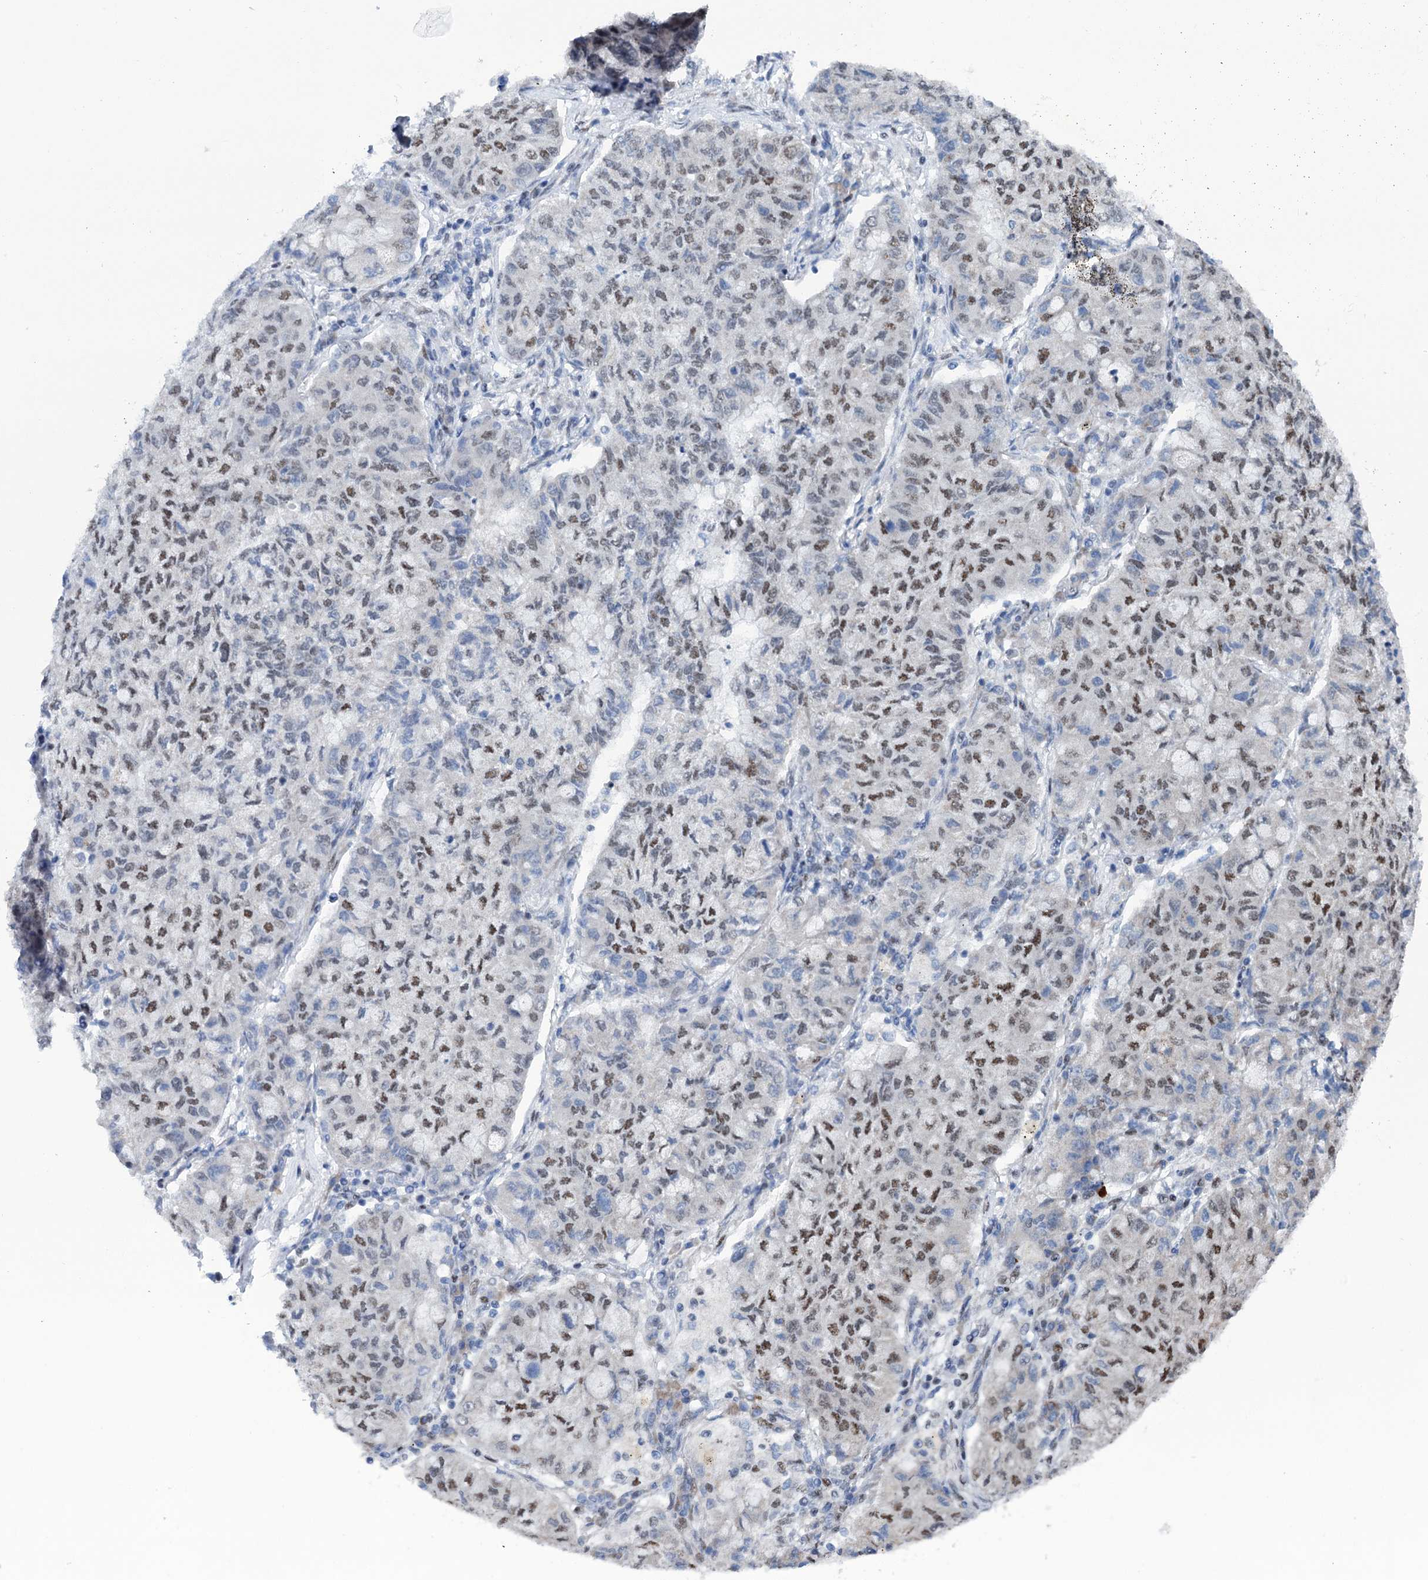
{"staining": {"intensity": "moderate", "quantity": "25%-75%", "location": "nuclear"}, "tissue": "lung cancer", "cell_type": "Tumor cells", "image_type": "cancer", "snomed": [{"axis": "morphology", "description": "Squamous cell carcinoma, NOS"}, {"axis": "topography", "description": "Lung"}], "caption": "Squamous cell carcinoma (lung) stained with immunohistochemistry demonstrates moderate nuclear expression in approximately 25%-75% of tumor cells.", "gene": "SREK1", "patient": {"sex": "male", "age": 74}}